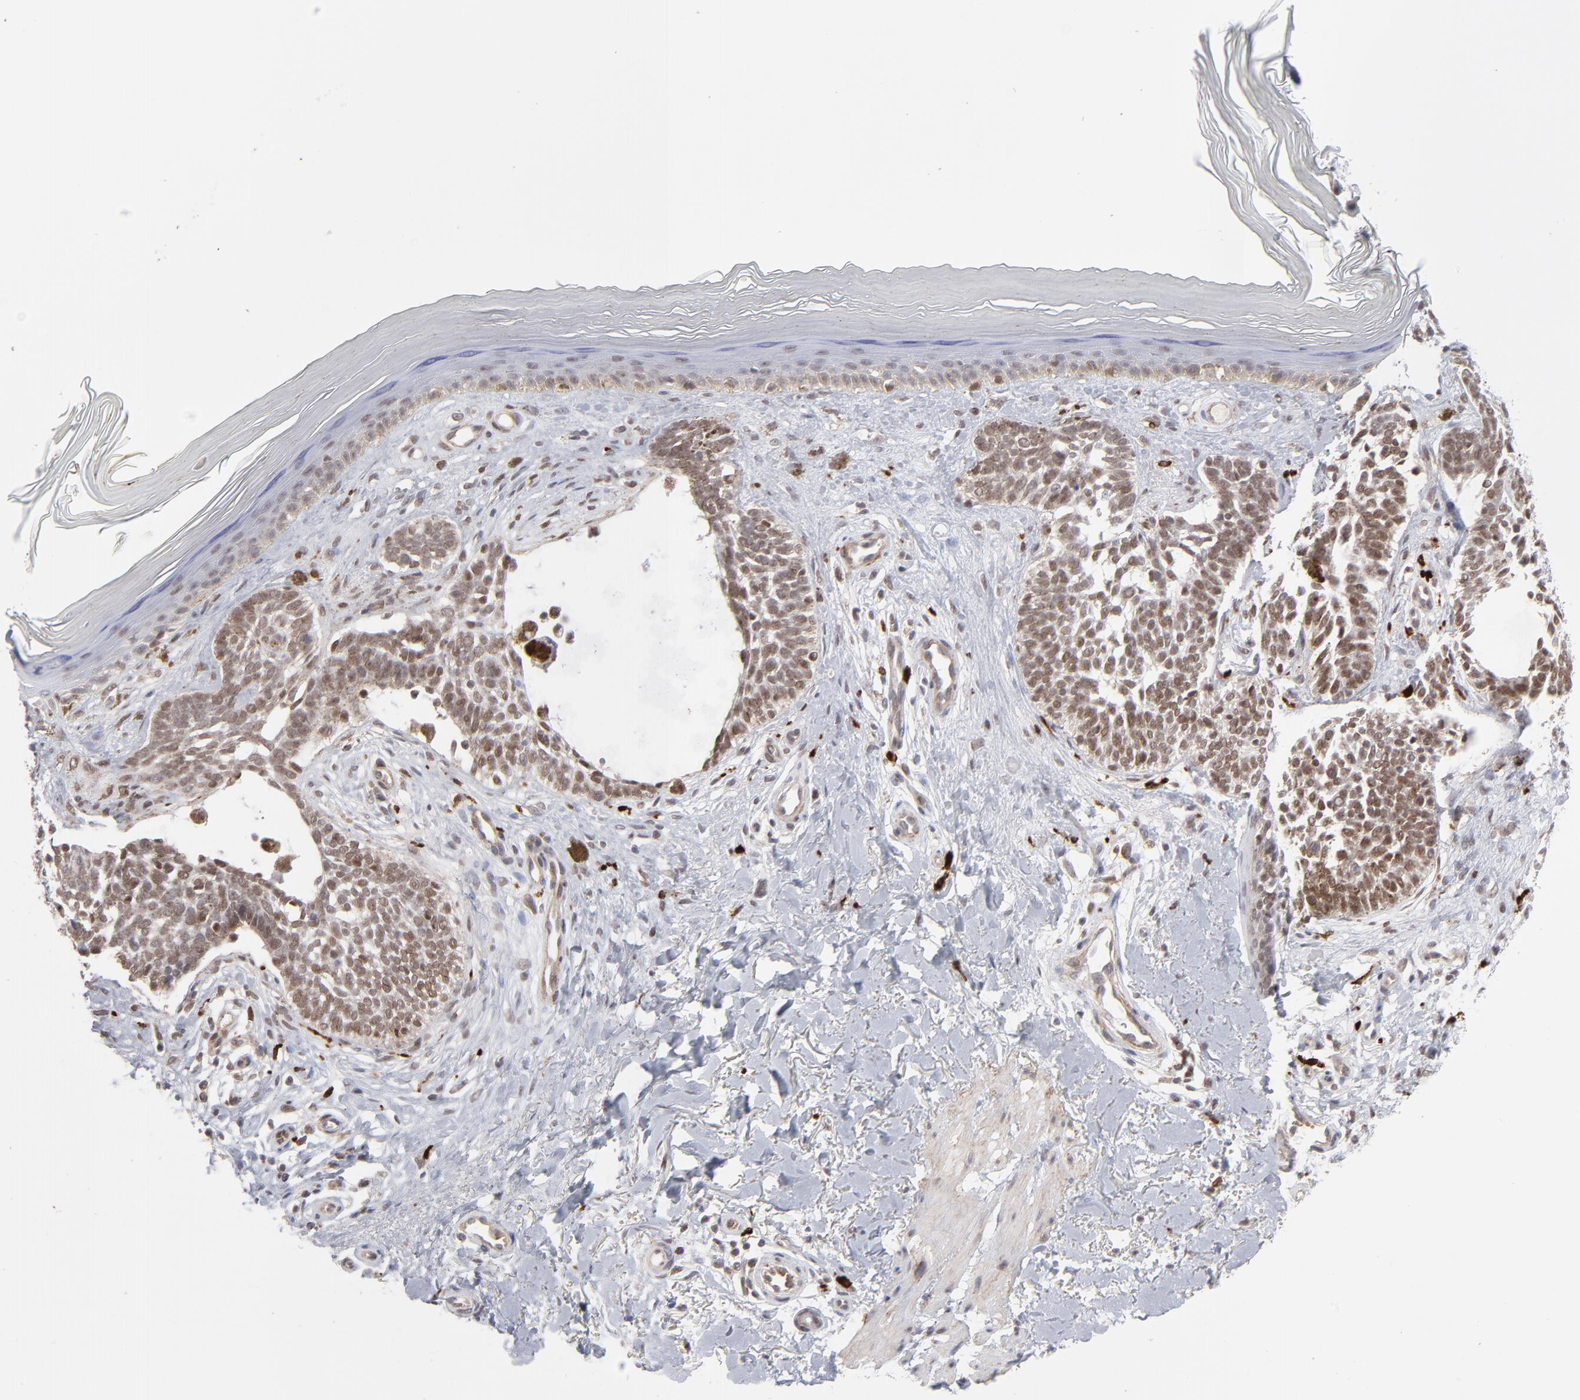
{"staining": {"intensity": "moderate", "quantity": ">75%", "location": "cytoplasmic/membranous,nuclear"}, "tissue": "skin cancer", "cell_type": "Tumor cells", "image_type": "cancer", "snomed": [{"axis": "morphology", "description": "Normal tissue, NOS"}, {"axis": "morphology", "description": "Basal cell carcinoma"}, {"axis": "topography", "description": "Skin"}], "caption": "The histopathology image shows a brown stain indicating the presence of a protein in the cytoplasmic/membranous and nuclear of tumor cells in basal cell carcinoma (skin).", "gene": "NBN", "patient": {"sex": "female", "age": 58}}